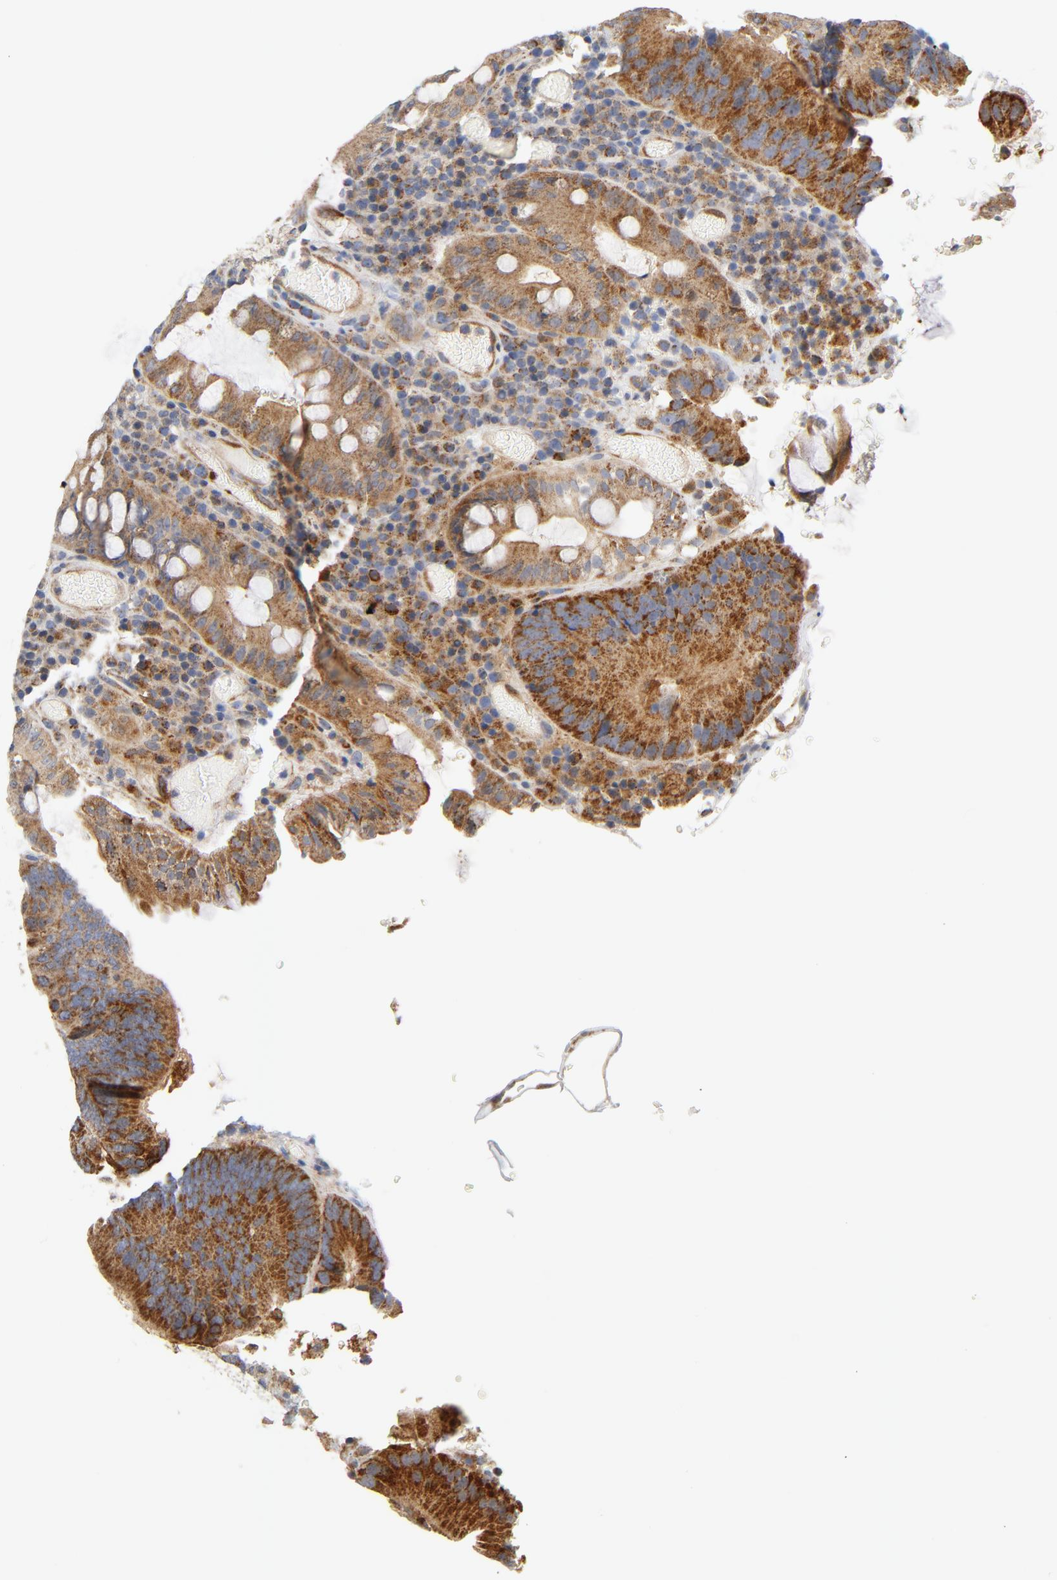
{"staining": {"intensity": "strong", "quantity": ">75%", "location": "cytoplasmic/membranous"}, "tissue": "colorectal cancer", "cell_type": "Tumor cells", "image_type": "cancer", "snomed": [{"axis": "morphology", "description": "Normal tissue, NOS"}, {"axis": "morphology", "description": "Adenocarcinoma, NOS"}, {"axis": "topography", "description": "Colon"}], "caption": "Adenocarcinoma (colorectal) tissue displays strong cytoplasmic/membranous expression in approximately >75% of tumor cells, visualized by immunohistochemistry.", "gene": "RAPGEF4", "patient": {"sex": "female", "age": 78}}